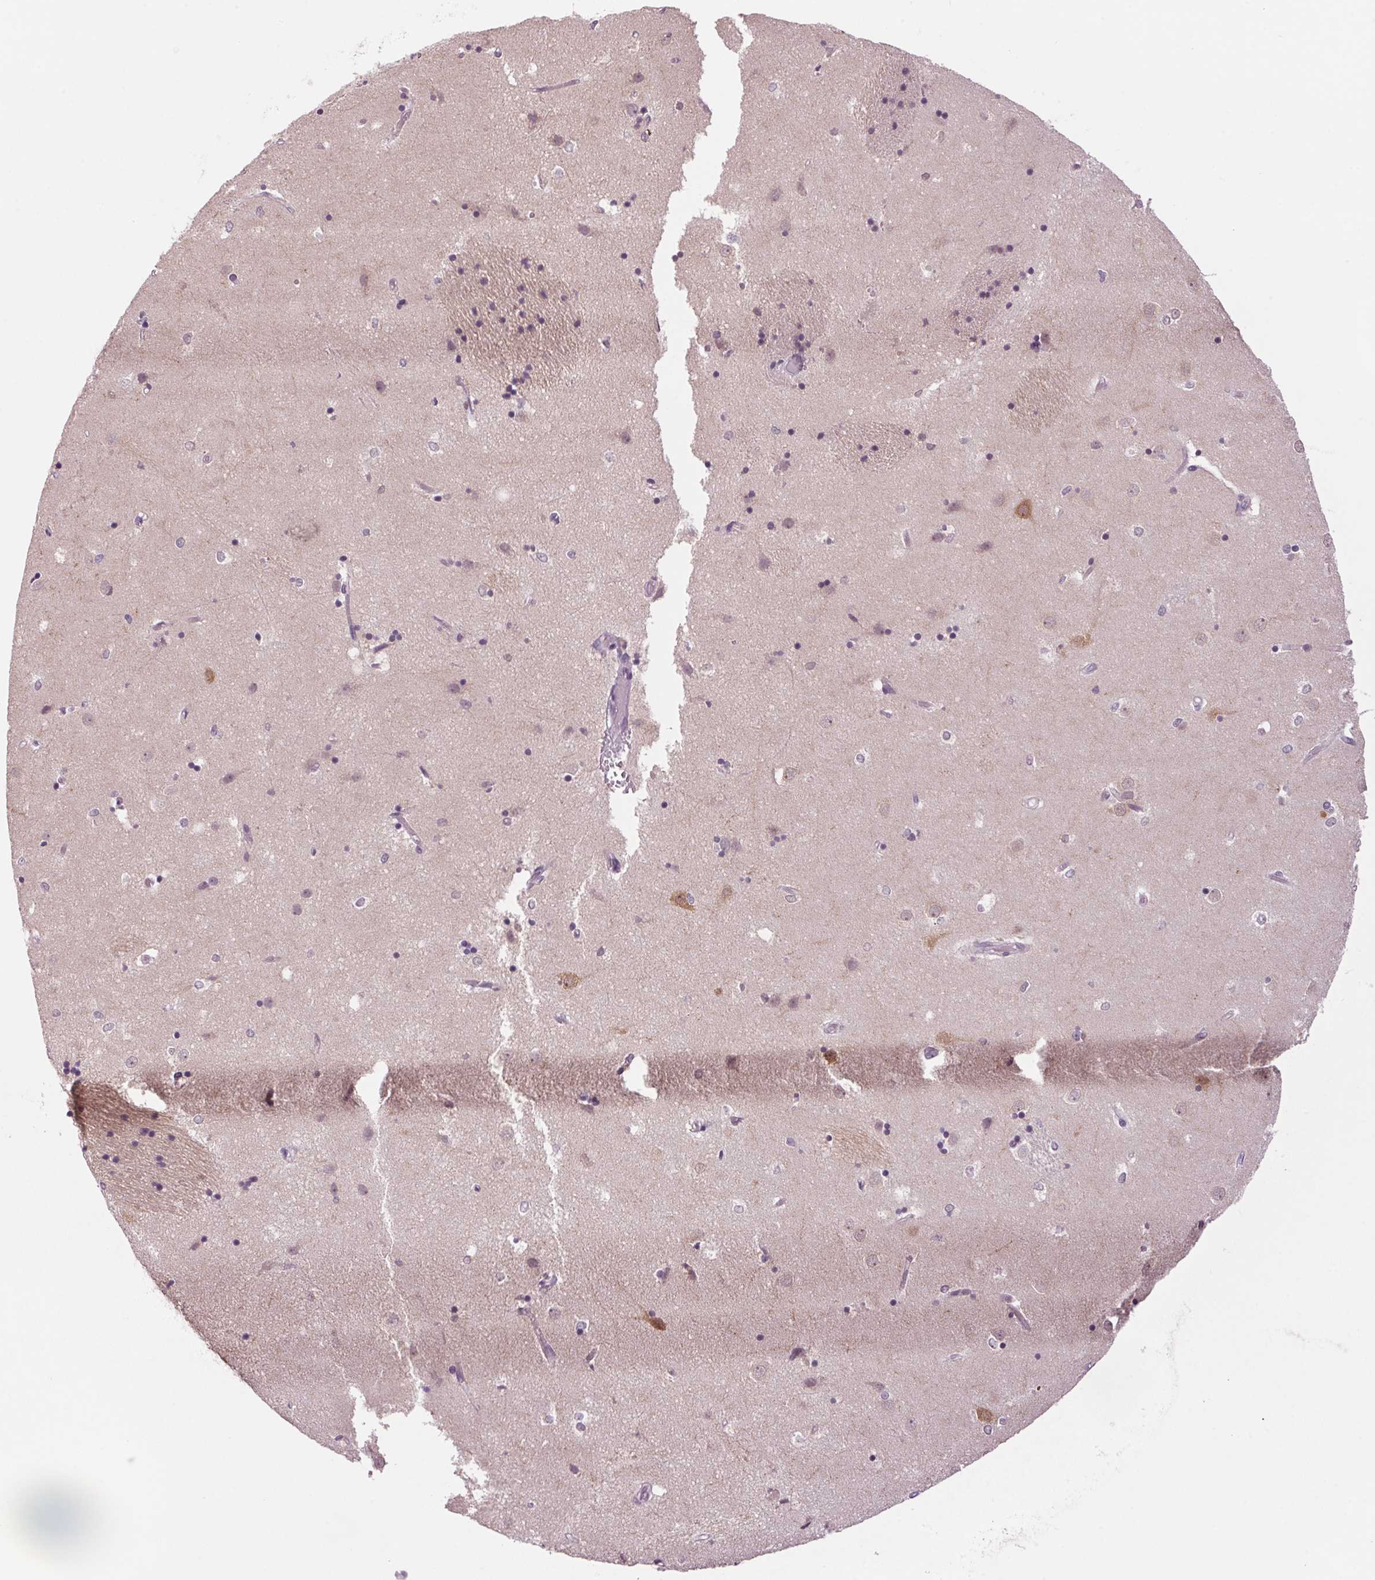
{"staining": {"intensity": "negative", "quantity": "none", "location": "none"}, "tissue": "caudate", "cell_type": "Glial cells", "image_type": "normal", "snomed": [{"axis": "morphology", "description": "Normal tissue, NOS"}, {"axis": "topography", "description": "Lateral ventricle wall"}], "caption": "Protein analysis of benign caudate shows no significant positivity in glial cells. (Brightfield microscopy of DAB immunohistochemistry (IHC) at high magnification).", "gene": "PPP1R1A", "patient": {"sex": "male", "age": 54}}